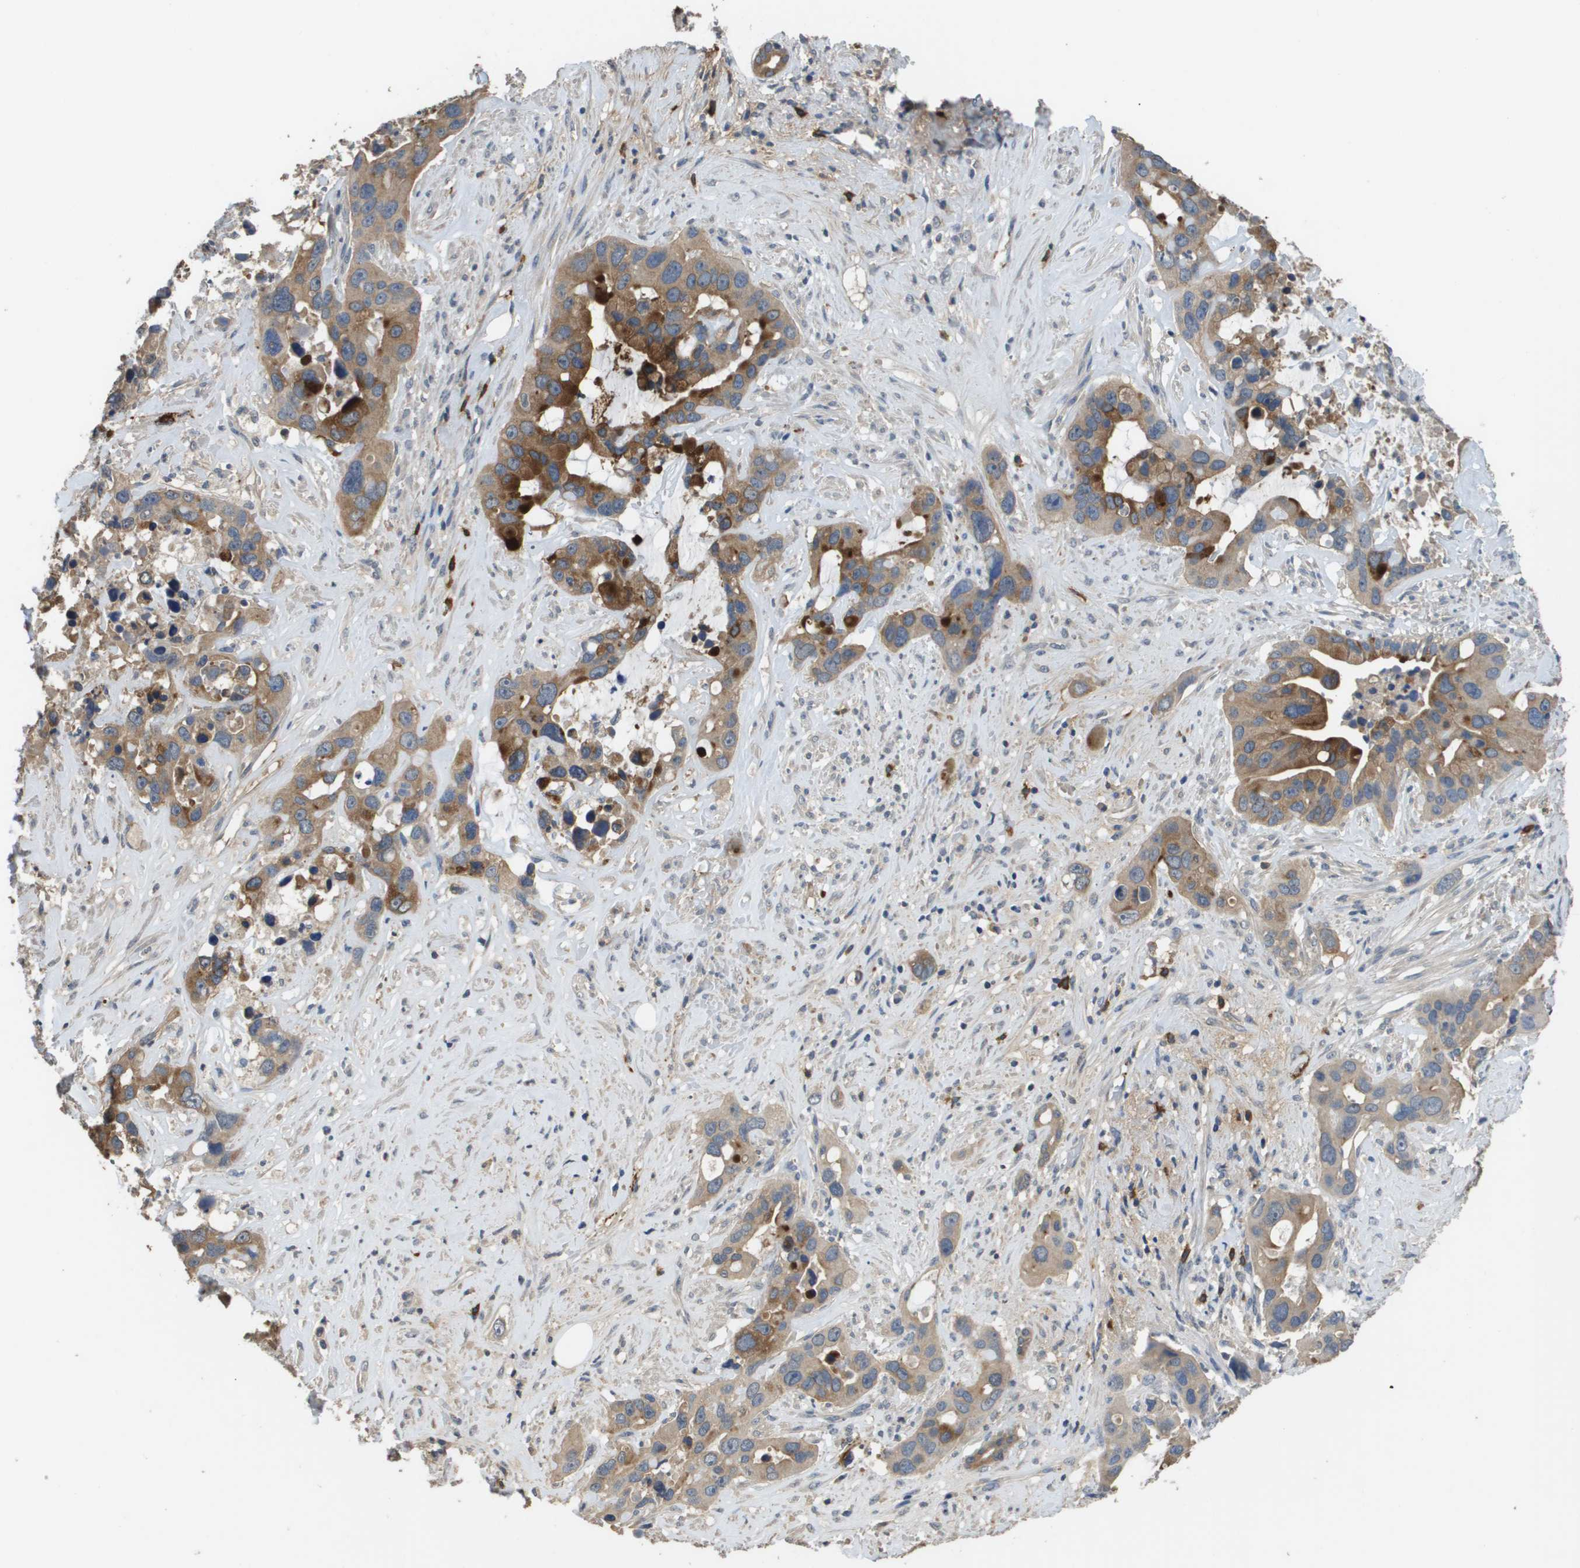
{"staining": {"intensity": "moderate", "quantity": ">75%", "location": "cytoplasmic/membranous"}, "tissue": "liver cancer", "cell_type": "Tumor cells", "image_type": "cancer", "snomed": [{"axis": "morphology", "description": "Cholangiocarcinoma"}, {"axis": "topography", "description": "Liver"}], "caption": "The immunohistochemical stain highlights moderate cytoplasmic/membranous staining in tumor cells of cholangiocarcinoma (liver) tissue. Immunohistochemistry (ihc) stains the protein of interest in brown and the nuclei are stained blue.", "gene": "RAB27B", "patient": {"sex": "female", "age": 65}}